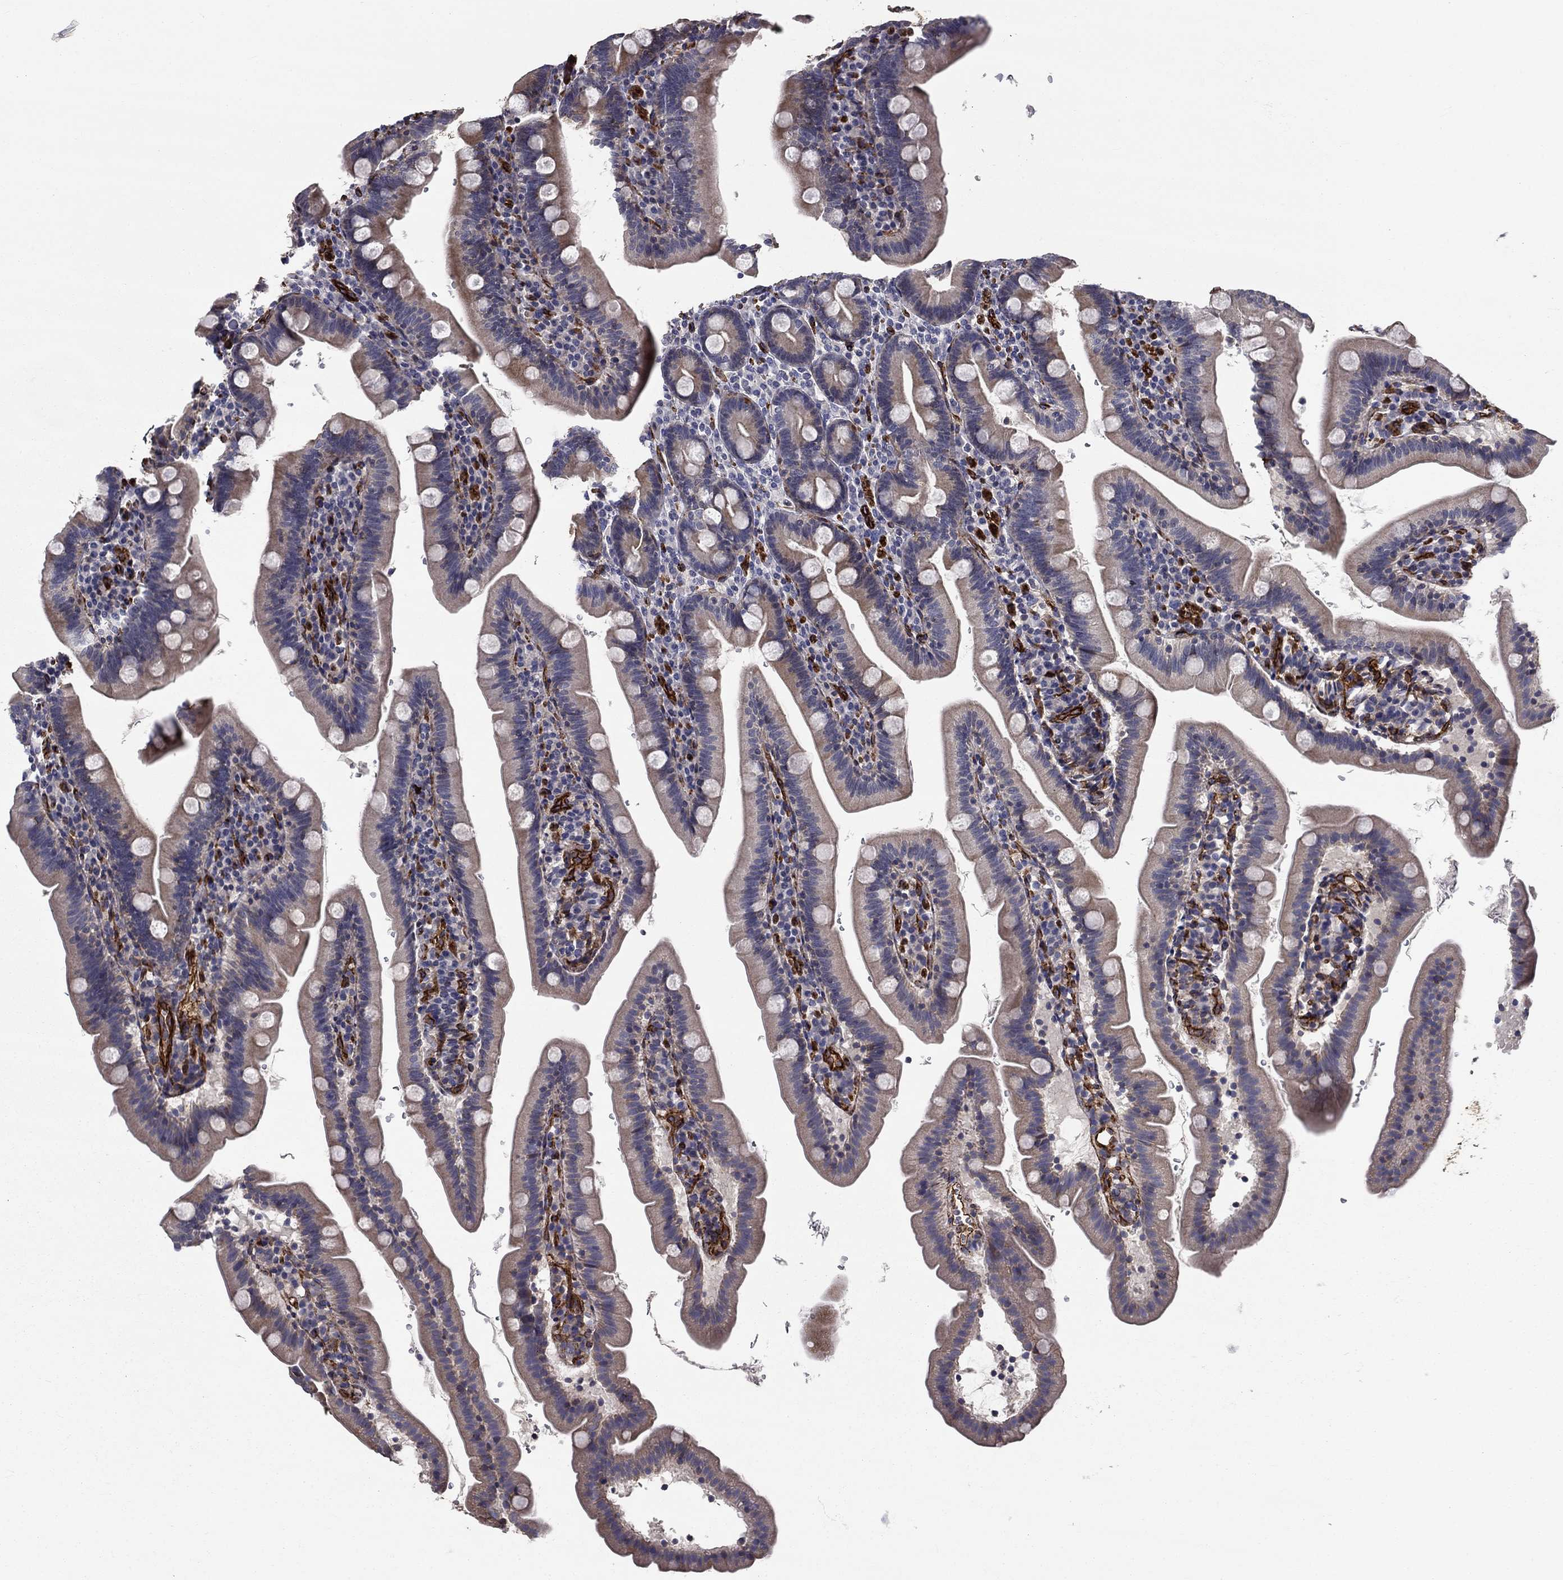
{"staining": {"intensity": "moderate", "quantity": "<25%", "location": "cytoplasmic/membranous"}, "tissue": "duodenum", "cell_type": "Glandular cells", "image_type": "normal", "snomed": [{"axis": "morphology", "description": "Normal tissue, NOS"}, {"axis": "topography", "description": "Duodenum"}], "caption": "Duodenum stained with immunohistochemistry demonstrates moderate cytoplasmic/membranous positivity in approximately <25% of glandular cells.", "gene": "SYNC", "patient": {"sex": "female", "age": 67}}